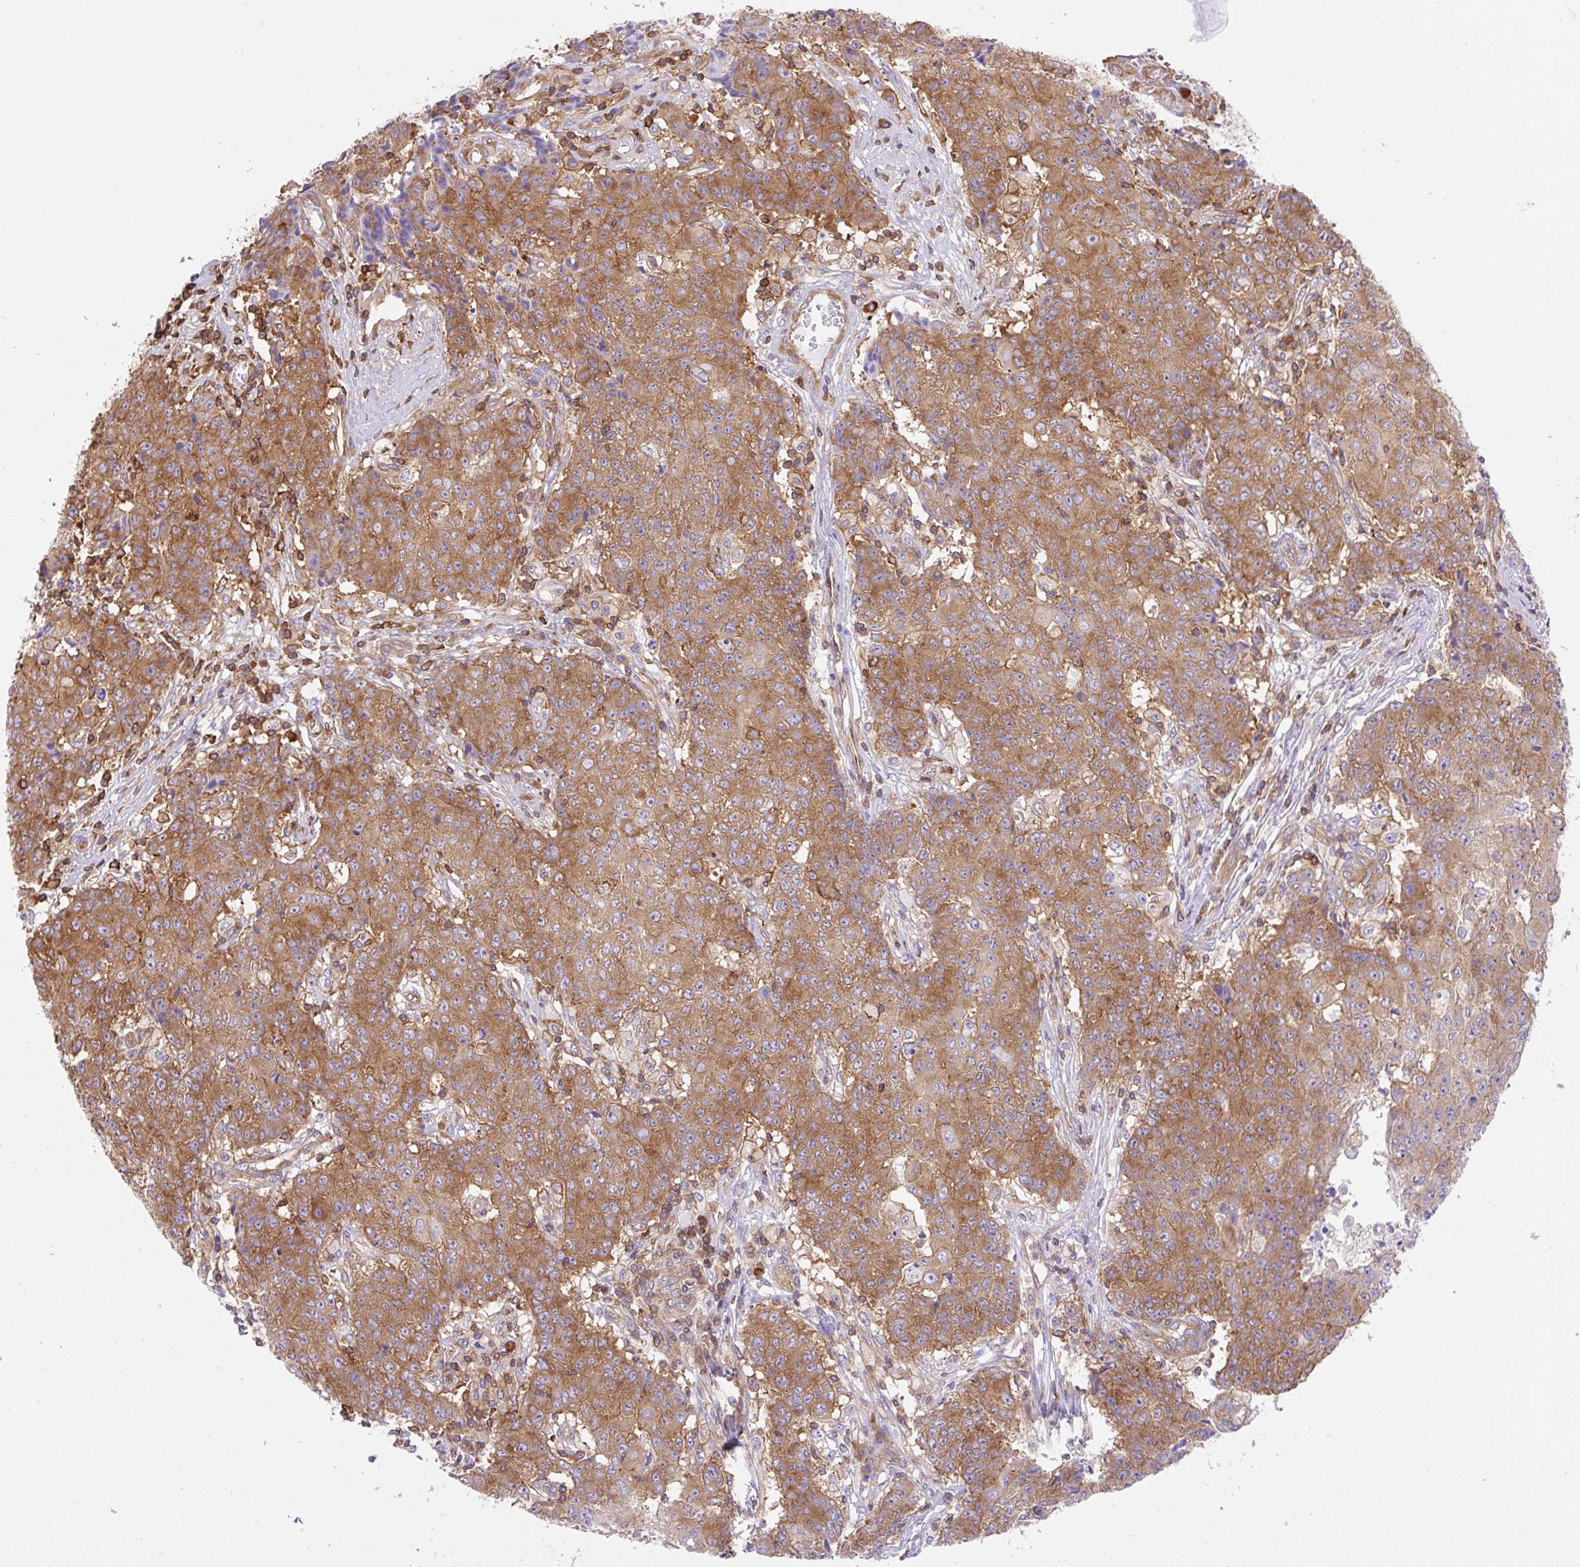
{"staining": {"intensity": "moderate", "quantity": "25%-75%", "location": "cytoplasmic/membranous"}, "tissue": "ovarian cancer", "cell_type": "Tumor cells", "image_type": "cancer", "snomed": [{"axis": "morphology", "description": "Carcinoma, endometroid"}, {"axis": "topography", "description": "Ovary"}], "caption": "Protein expression analysis of endometroid carcinoma (ovarian) demonstrates moderate cytoplasmic/membranous staining in approximately 25%-75% of tumor cells.", "gene": "DNM2", "patient": {"sex": "female", "age": 42}}